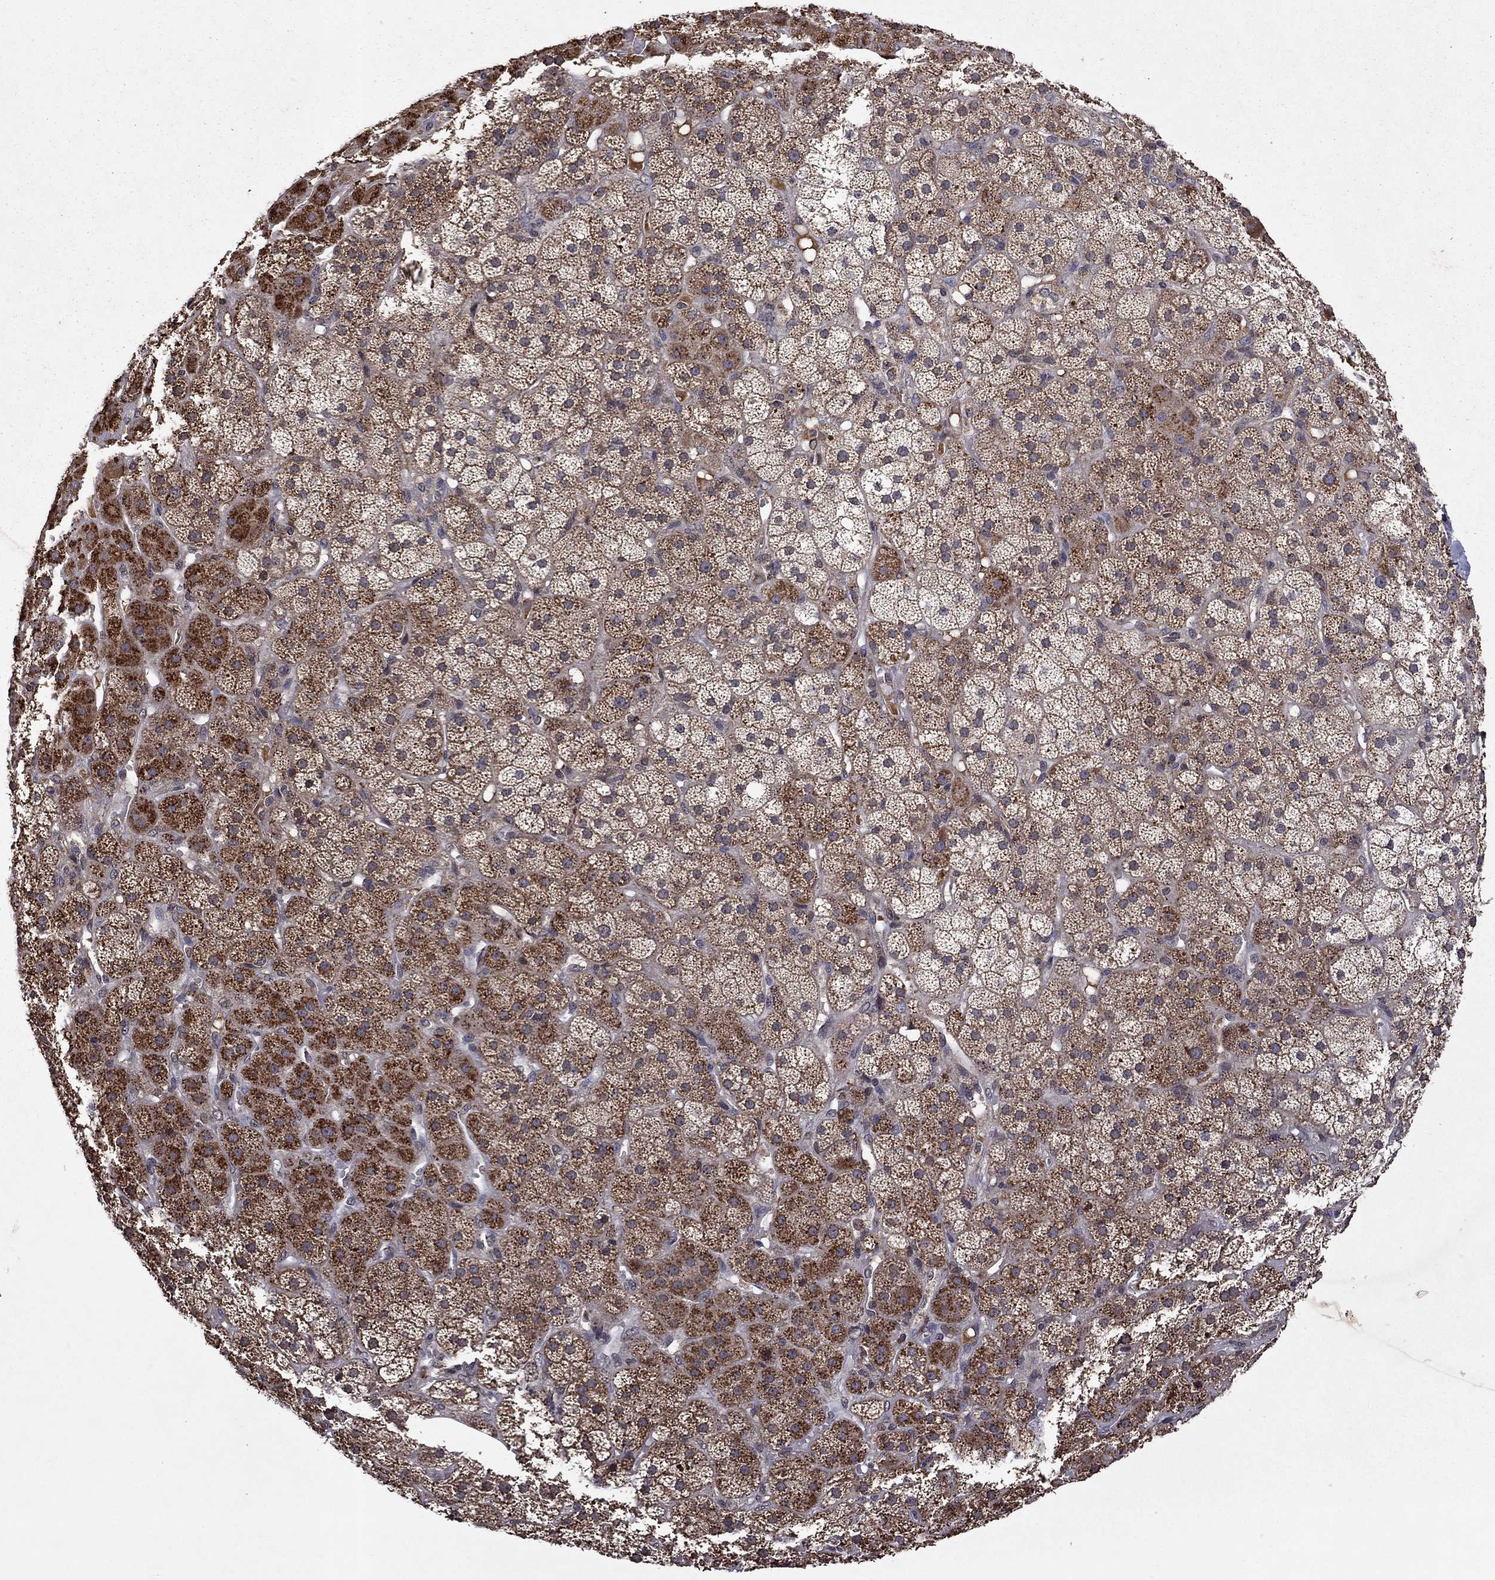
{"staining": {"intensity": "strong", "quantity": "25%-75%", "location": "cytoplasmic/membranous"}, "tissue": "adrenal gland", "cell_type": "Glandular cells", "image_type": "normal", "snomed": [{"axis": "morphology", "description": "Normal tissue, NOS"}, {"axis": "topography", "description": "Adrenal gland"}], "caption": "Immunohistochemistry (IHC) staining of normal adrenal gland, which exhibits high levels of strong cytoplasmic/membranous positivity in approximately 25%-75% of glandular cells indicating strong cytoplasmic/membranous protein positivity. The staining was performed using DAB (3,3'-diaminobenzidine) (brown) for protein detection and nuclei were counterstained in hematoxylin (blue).", "gene": "NLGN1", "patient": {"sex": "male", "age": 57}}